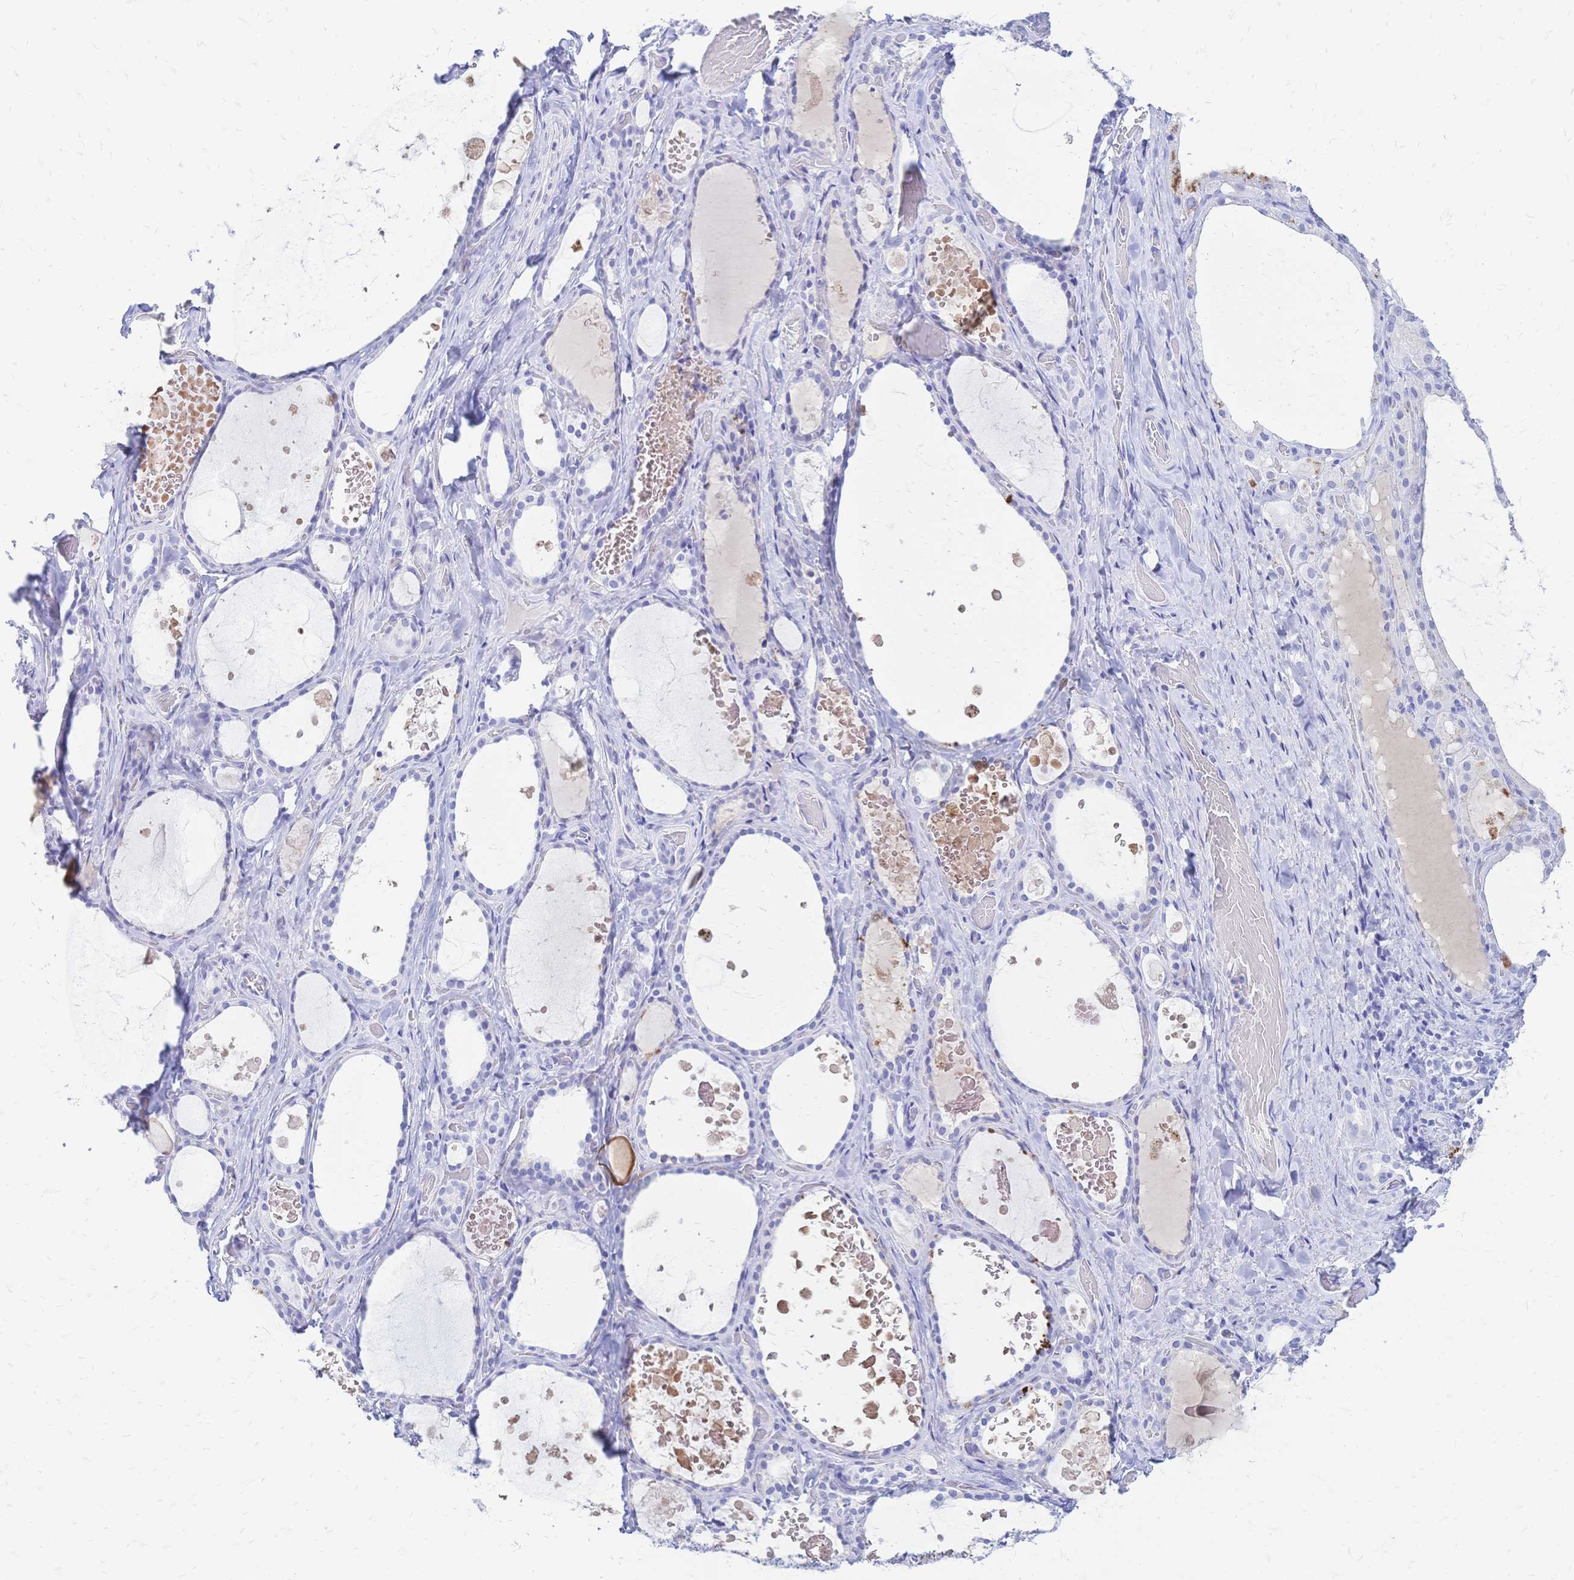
{"staining": {"intensity": "negative", "quantity": "none", "location": "none"}, "tissue": "thyroid gland", "cell_type": "Glandular cells", "image_type": "normal", "snomed": [{"axis": "morphology", "description": "Normal tissue, NOS"}, {"axis": "topography", "description": "Thyroid gland"}], "caption": "The photomicrograph exhibits no staining of glandular cells in benign thyroid gland.", "gene": "FA2H", "patient": {"sex": "female", "age": 56}}